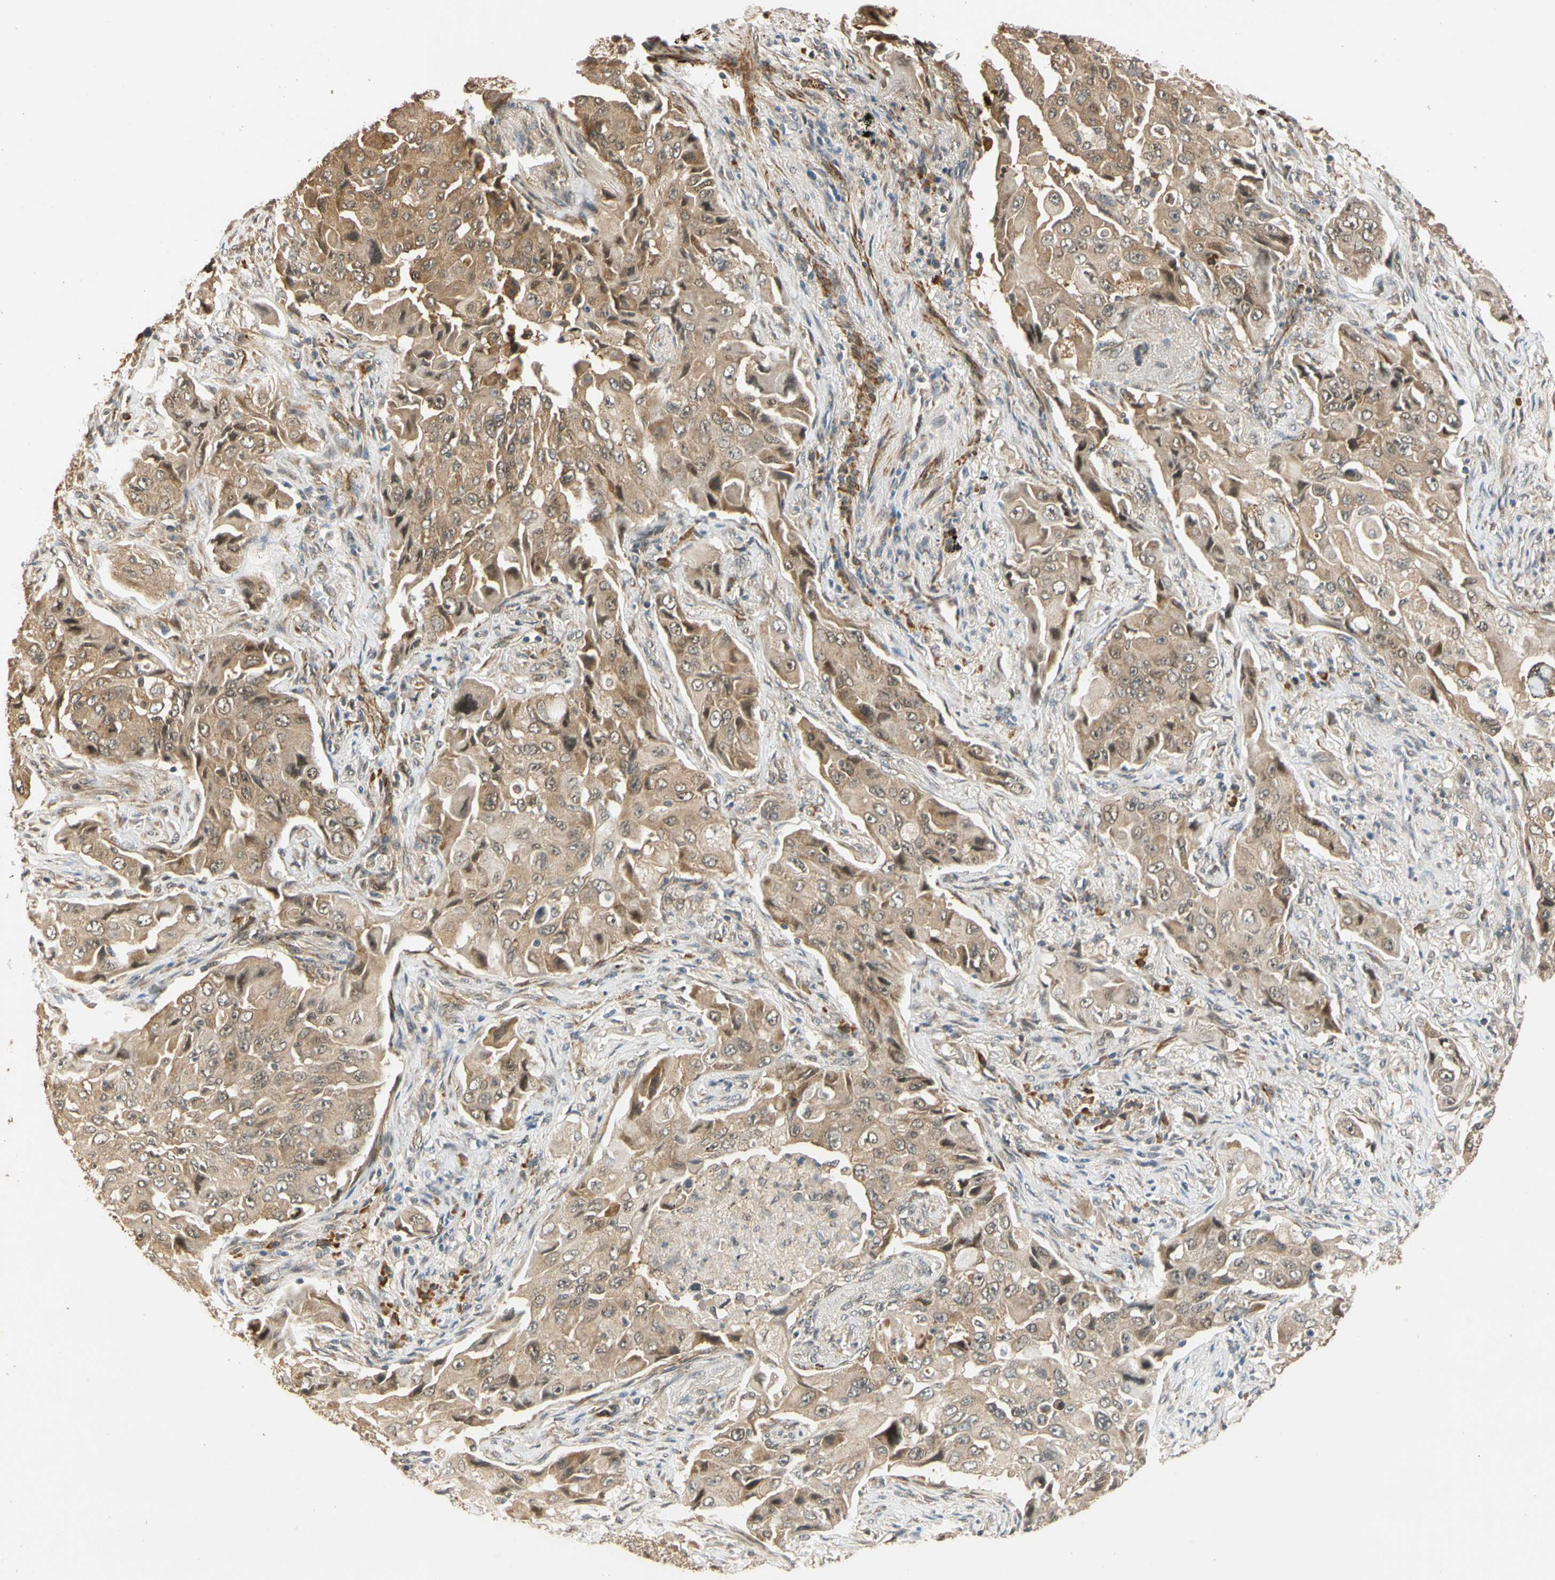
{"staining": {"intensity": "weak", "quantity": ">75%", "location": "cytoplasmic/membranous"}, "tissue": "lung cancer", "cell_type": "Tumor cells", "image_type": "cancer", "snomed": [{"axis": "morphology", "description": "Adenocarcinoma, NOS"}, {"axis": "topography", "description": "Lung"}], "caption": "Weak cytoplasmic/membranous expression for a protein is identified in about >75% of tumor cells of lung adenocarcinoma using immunohistochemistry (IHC).", "gene": "QSER1", "patient": {"sex": "female", "age": 65}}